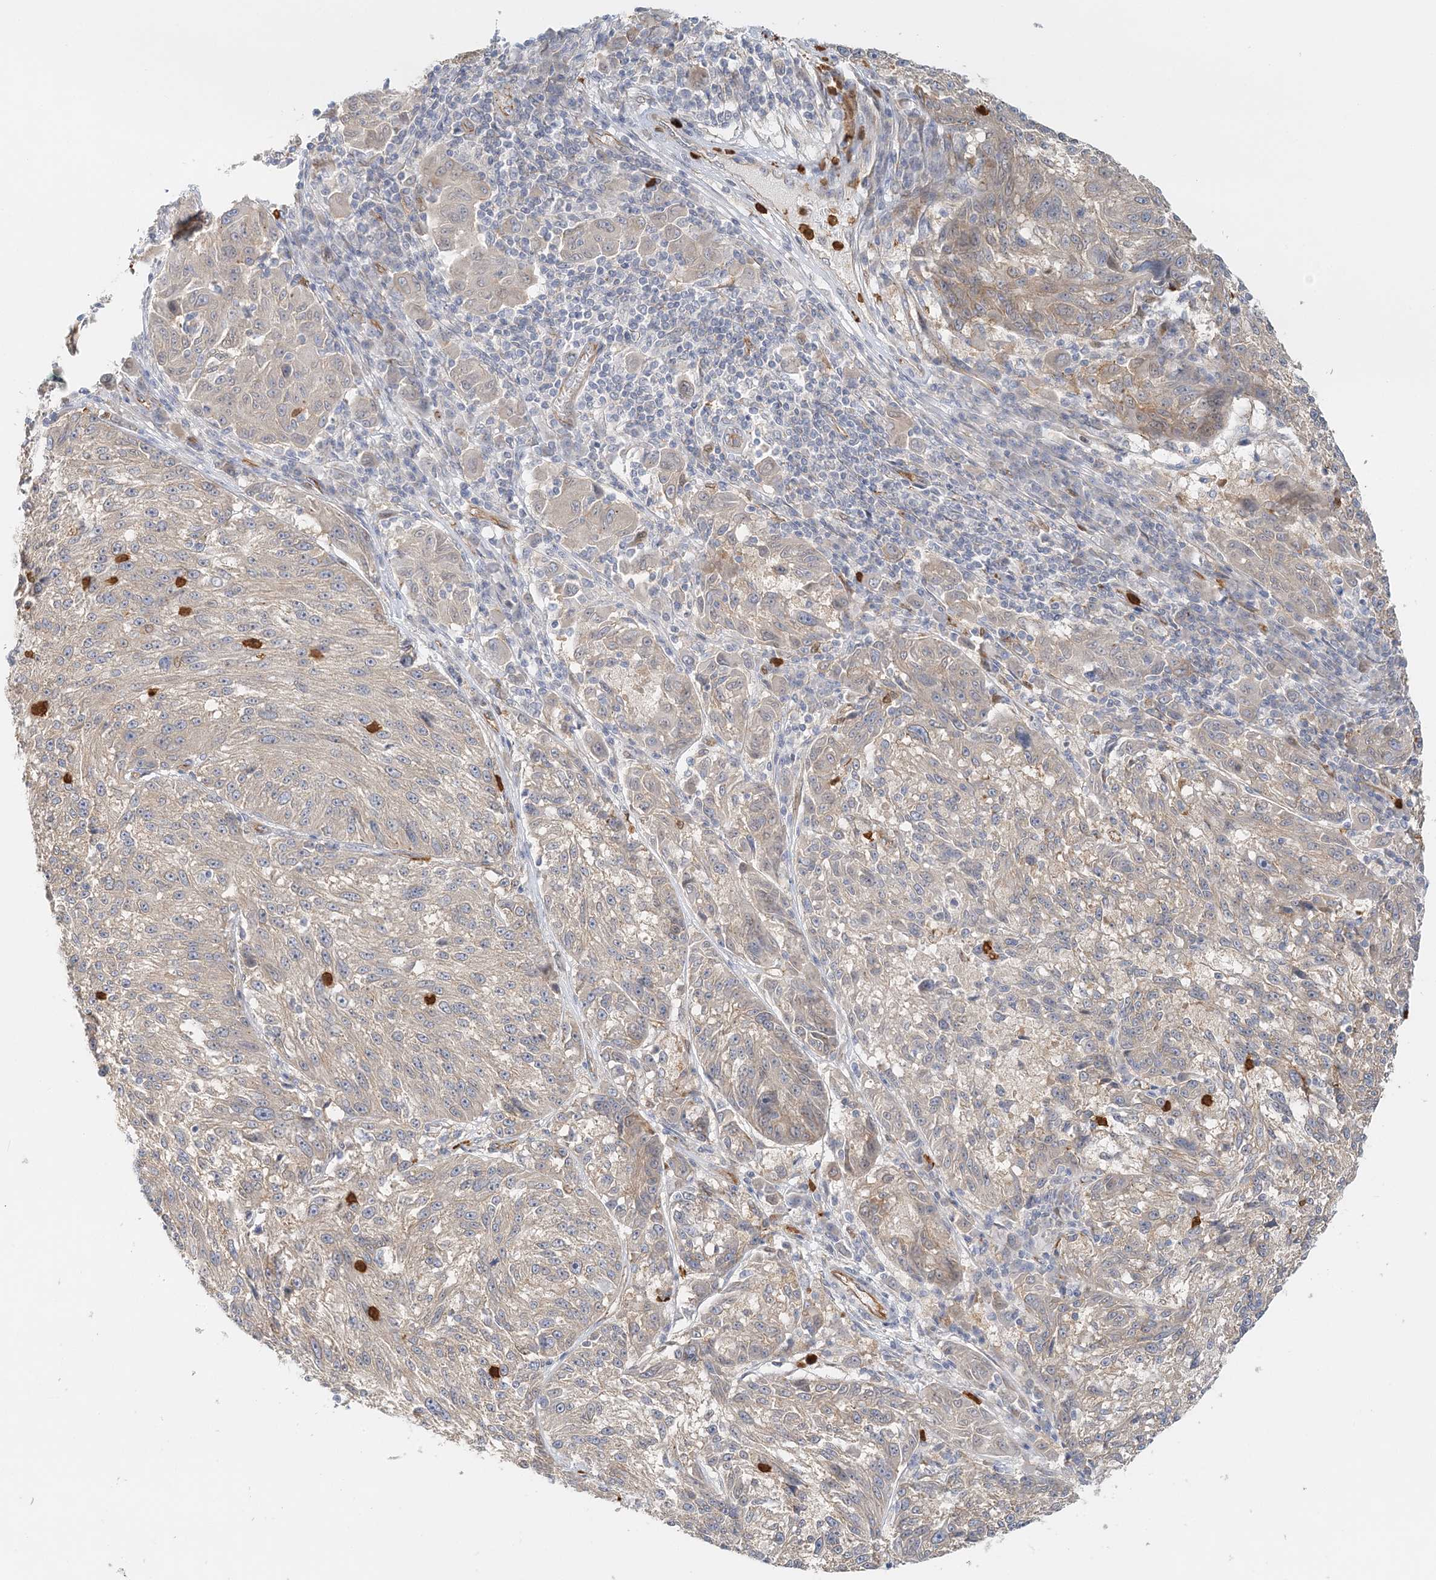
{"staining": {"intensity": "weak", "quantity": "<25%", "location": "cytoplasmic/membranous"}, "tissue": "melanoma", "cell_type": "Tumor cells", "image_type": "cancer", "snomed": [{"axis": "morphology", "description": "Malignant melanoma, NOS"}, {"axis": "topography", "description": "Skin"}], "caption": "The histopathology image shows no staining of tumor cells in melanoma.", "gene": "DNAH1", "patient": {"sex": "male", "age": 53}}